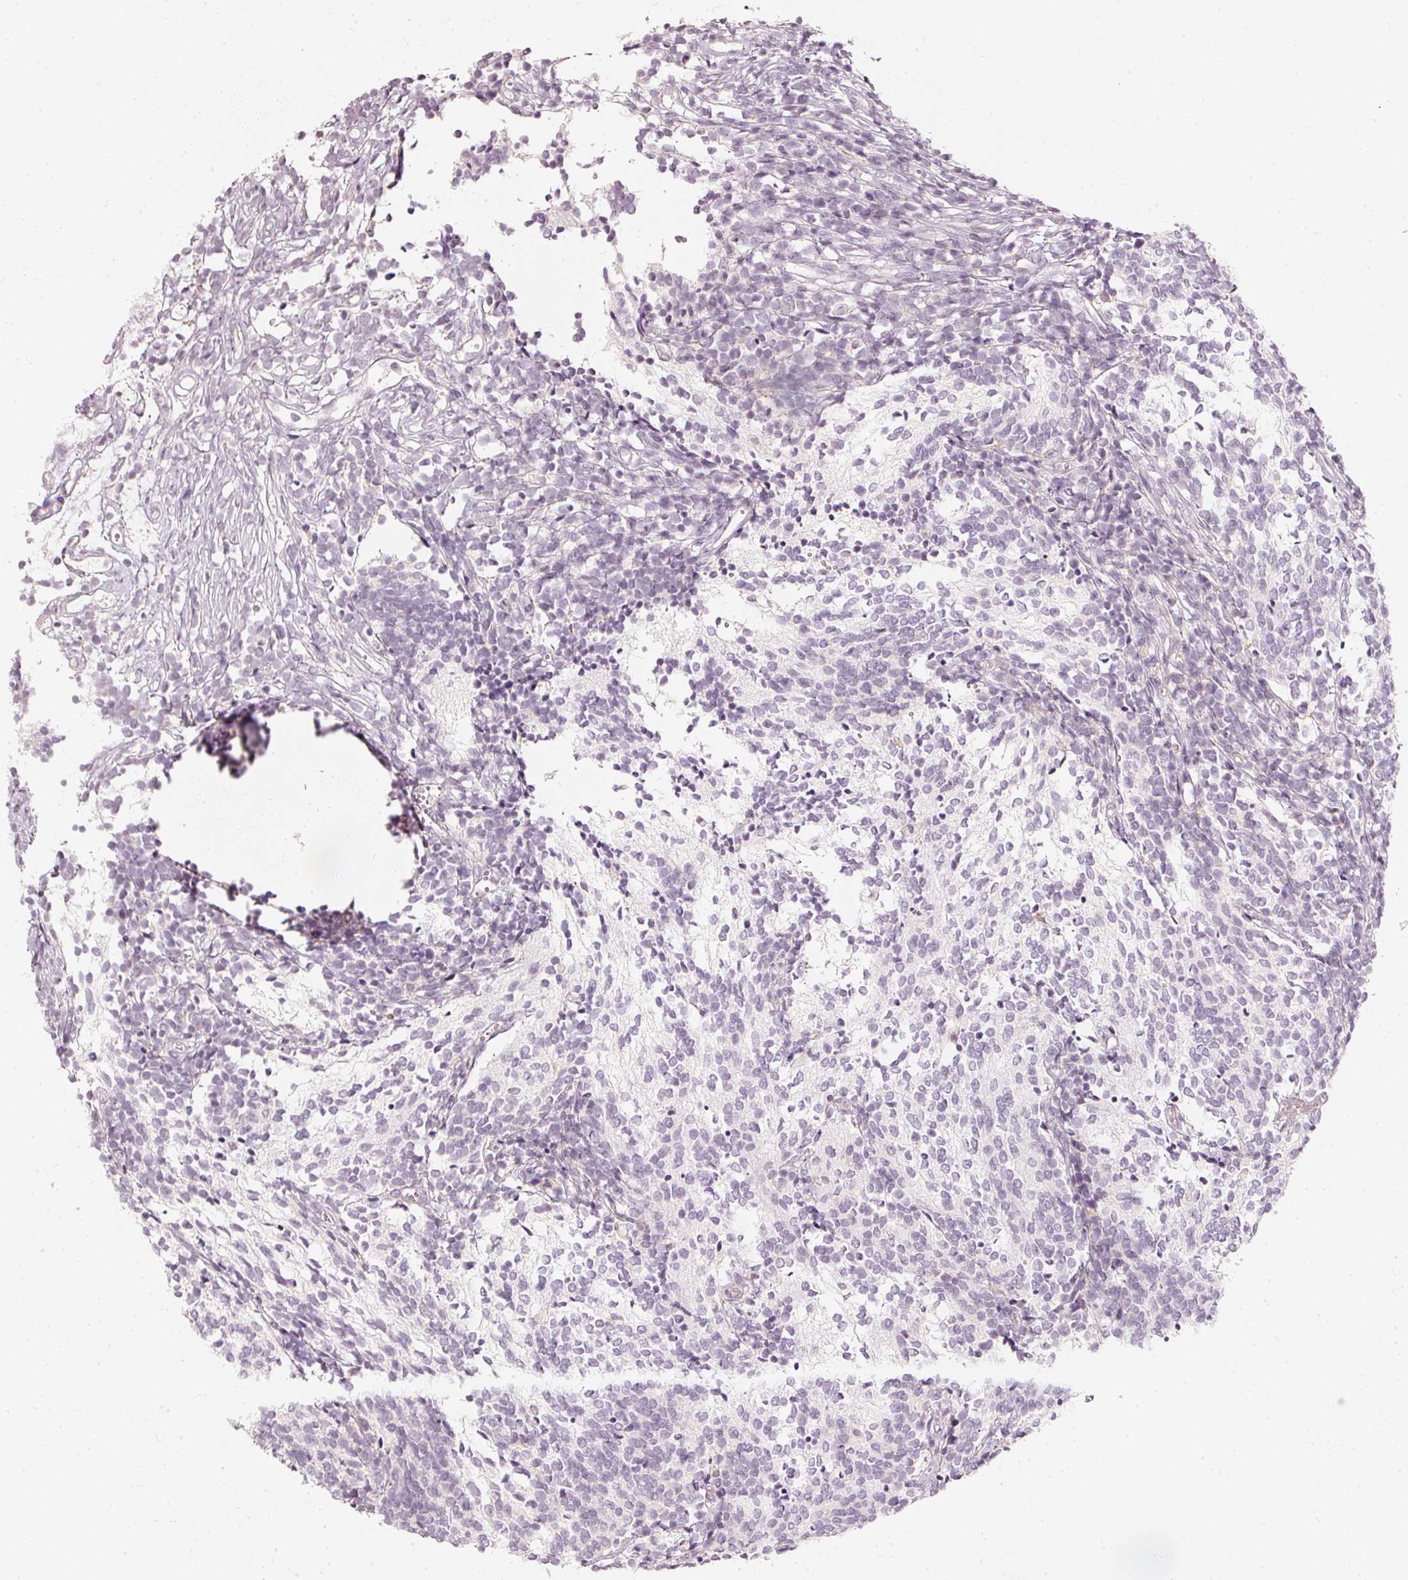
{"staining": {"intensity": "negative", "quantity": "none", "location": "none"}, "tissue": "glioma", "cell_type": "Tumor cells", "image_type": "cancer", "snomed": [{"axis": "morphology", "description": "Glioma, malignant, Low grade"}, {"axis": "topography", "description": "Brain"}], "caption": "Histopathology image shows no significant protein staining in tumor cells of malignant glioma (low-grade).", "gene": "DRD2", "patient": {"sex": "female", "age": 1}}